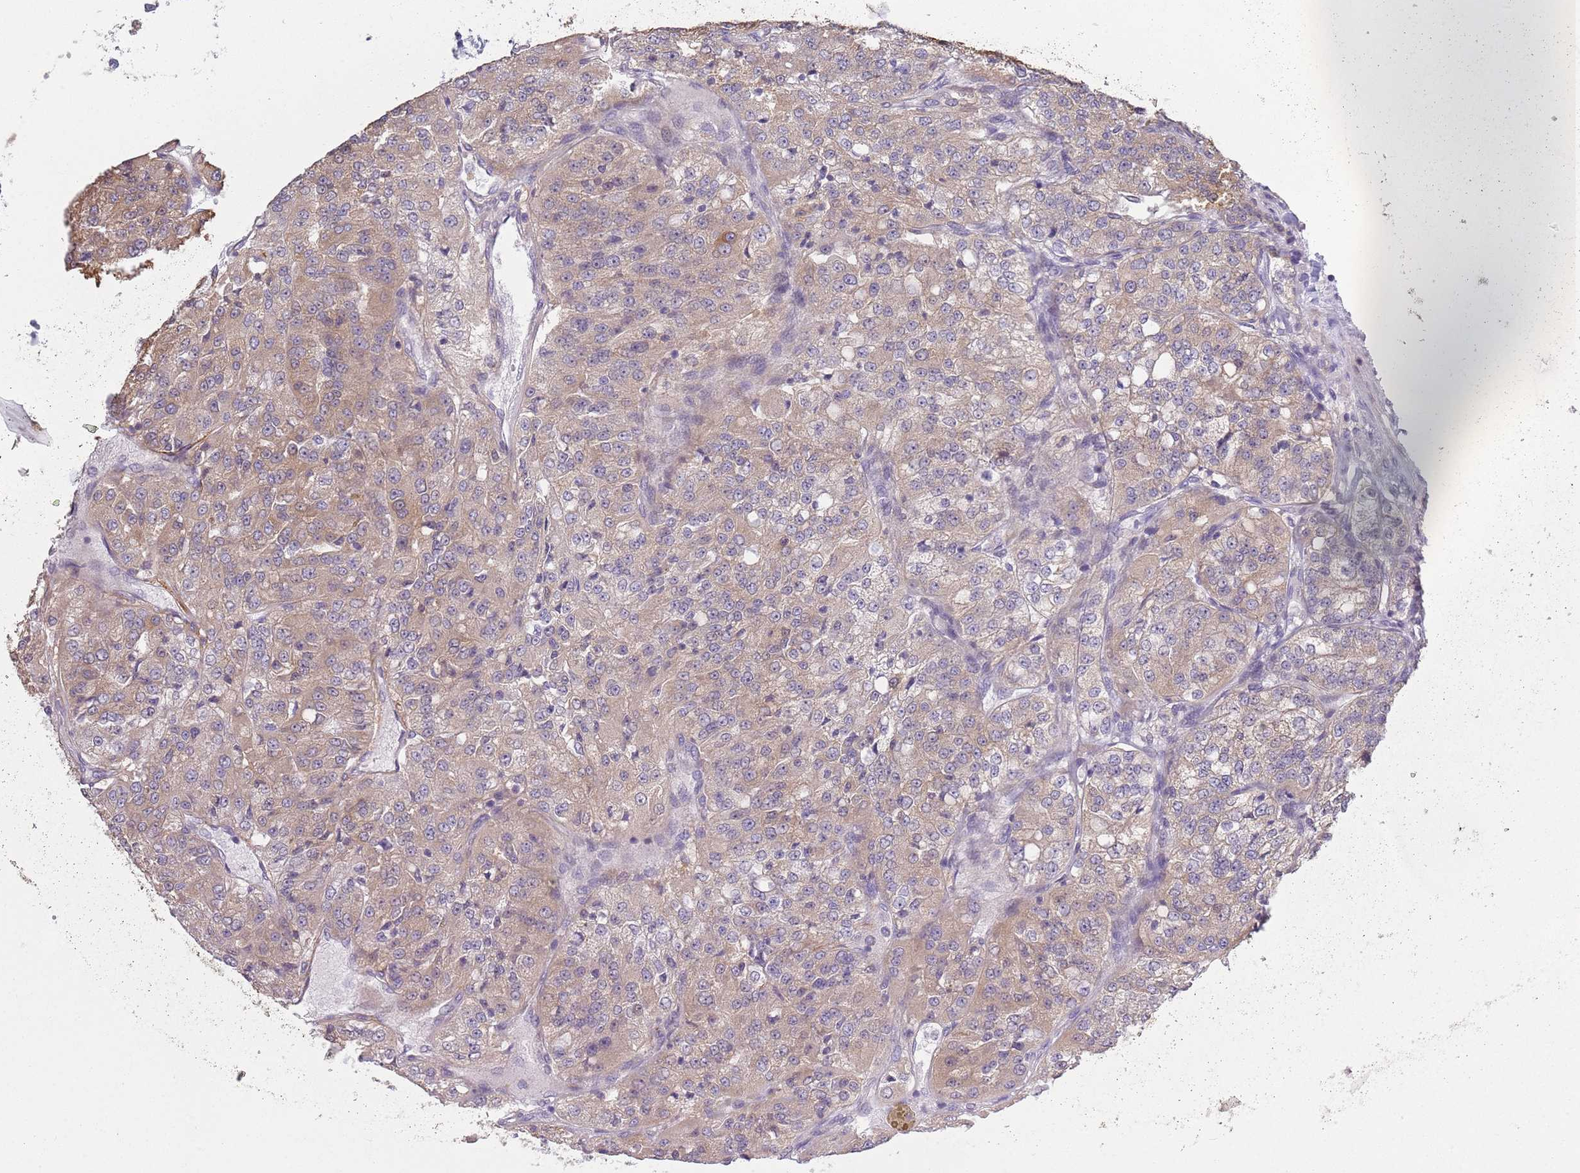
{"staining": {"intensity": "weak", "quantity": "25%-75%", "location": "cytoplasmic/membranous"}, "tissue": "renal cancer", "cell_type": "Tumor cells", "image_type": "cancer", "snomed": [{"axis": "morphology", "description": "Adenocarcinoma, NOS"}, {"axis": "topography", "description": "Kidney"}], "caption": "An image showing weak cytoplasmic/membranous positivity in approximately 25%-75% of tumor cells in renal cancer (adenocarcinoma), as visualized by brown immunohistochemical staining.", "gene": "COQ5", "patient": {"sex": "female", "age": 63}}